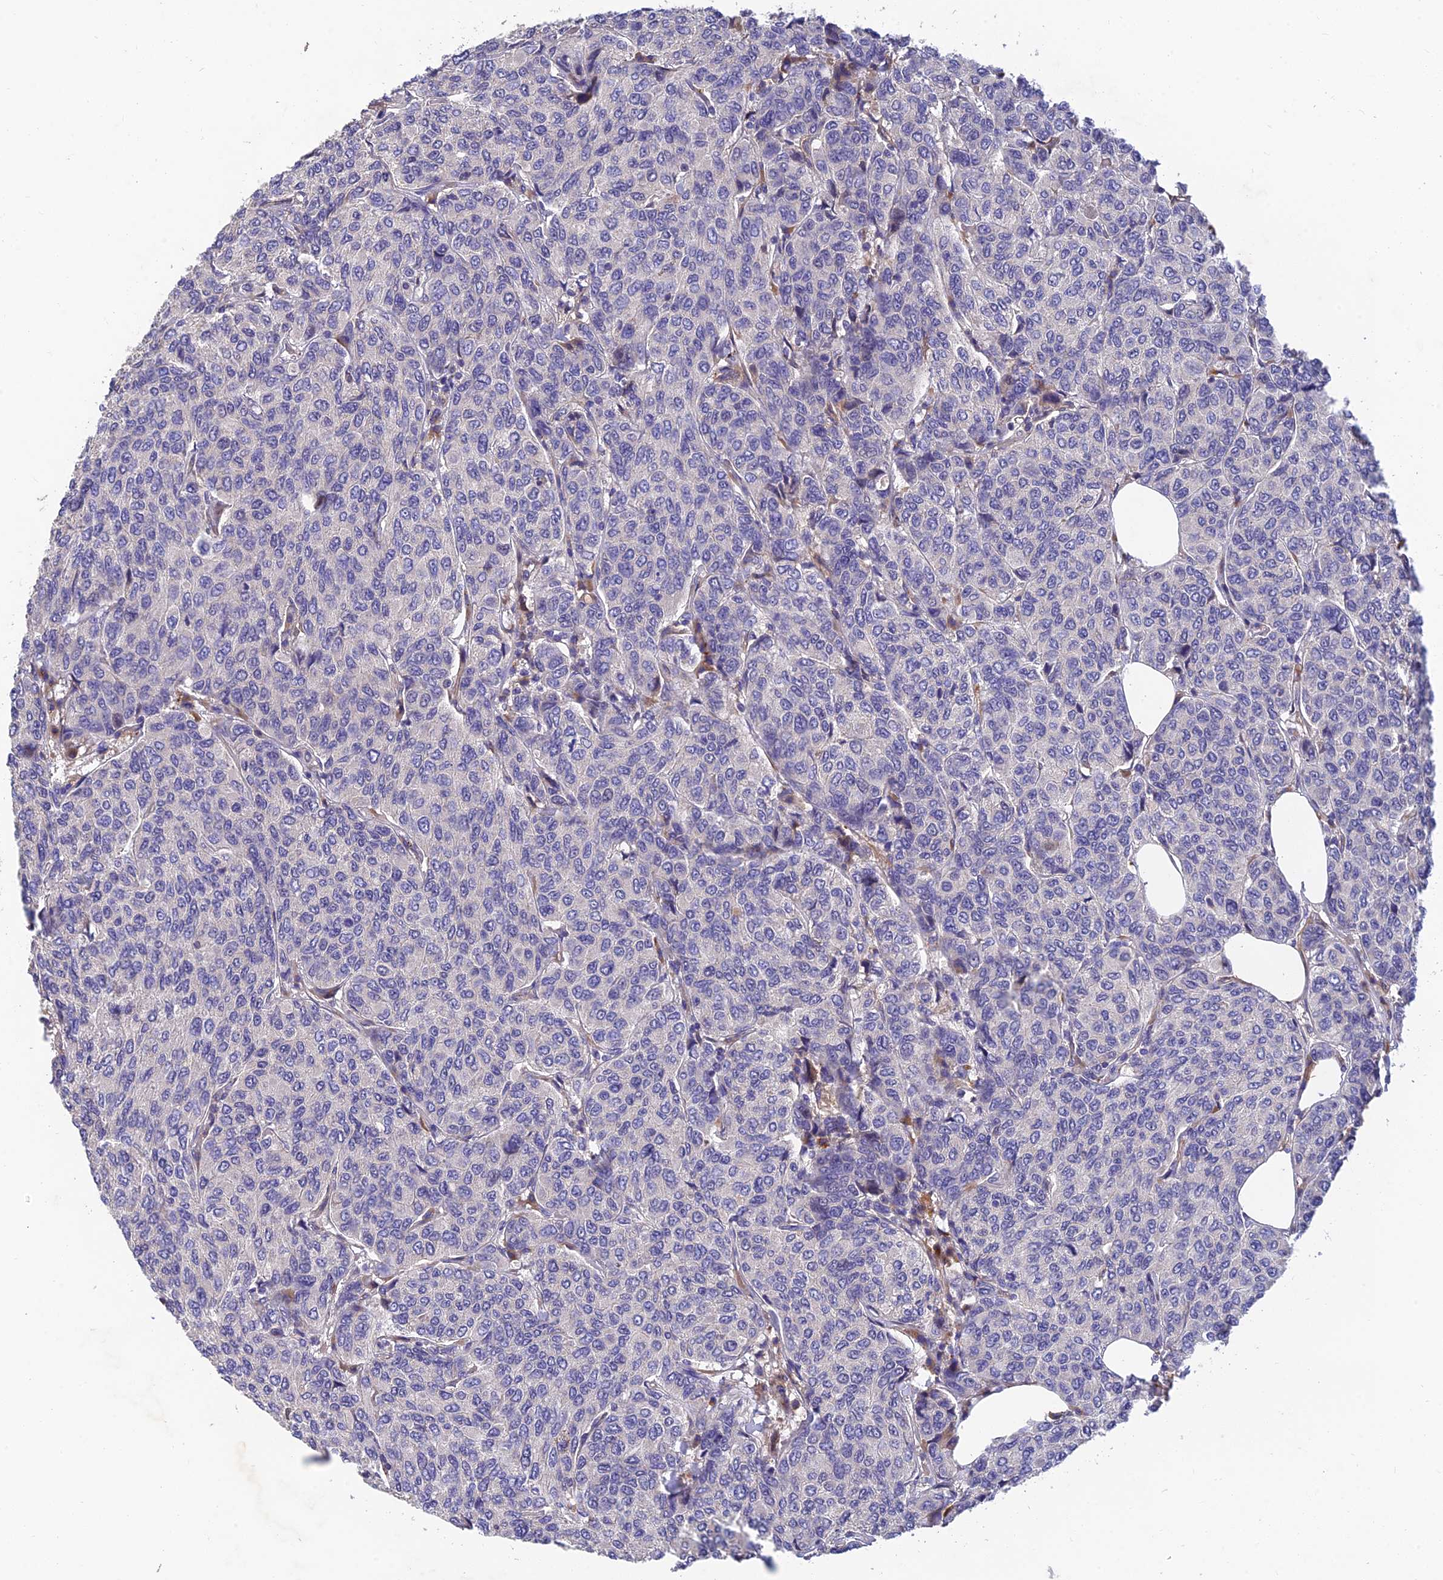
{"staining": {"intensity": "negative", "quantity": "none", "location": "none"}, "tissue": "breast cancer", "cell_type": "Tumor cells", "image_type": "cancer", "snomed": [{"axis": "morphology", "description": "Duct carcinoma"}, {"axis": "topography", "description": "Breast"}], "caption": "This is a micrograph of immunohistochemistry staining of breast cancer (invasive ductal carcinoma), which shows no staining in tumor cells.", "gene": "MRPL35", "patient": {"sex": "female", "age": 55}}